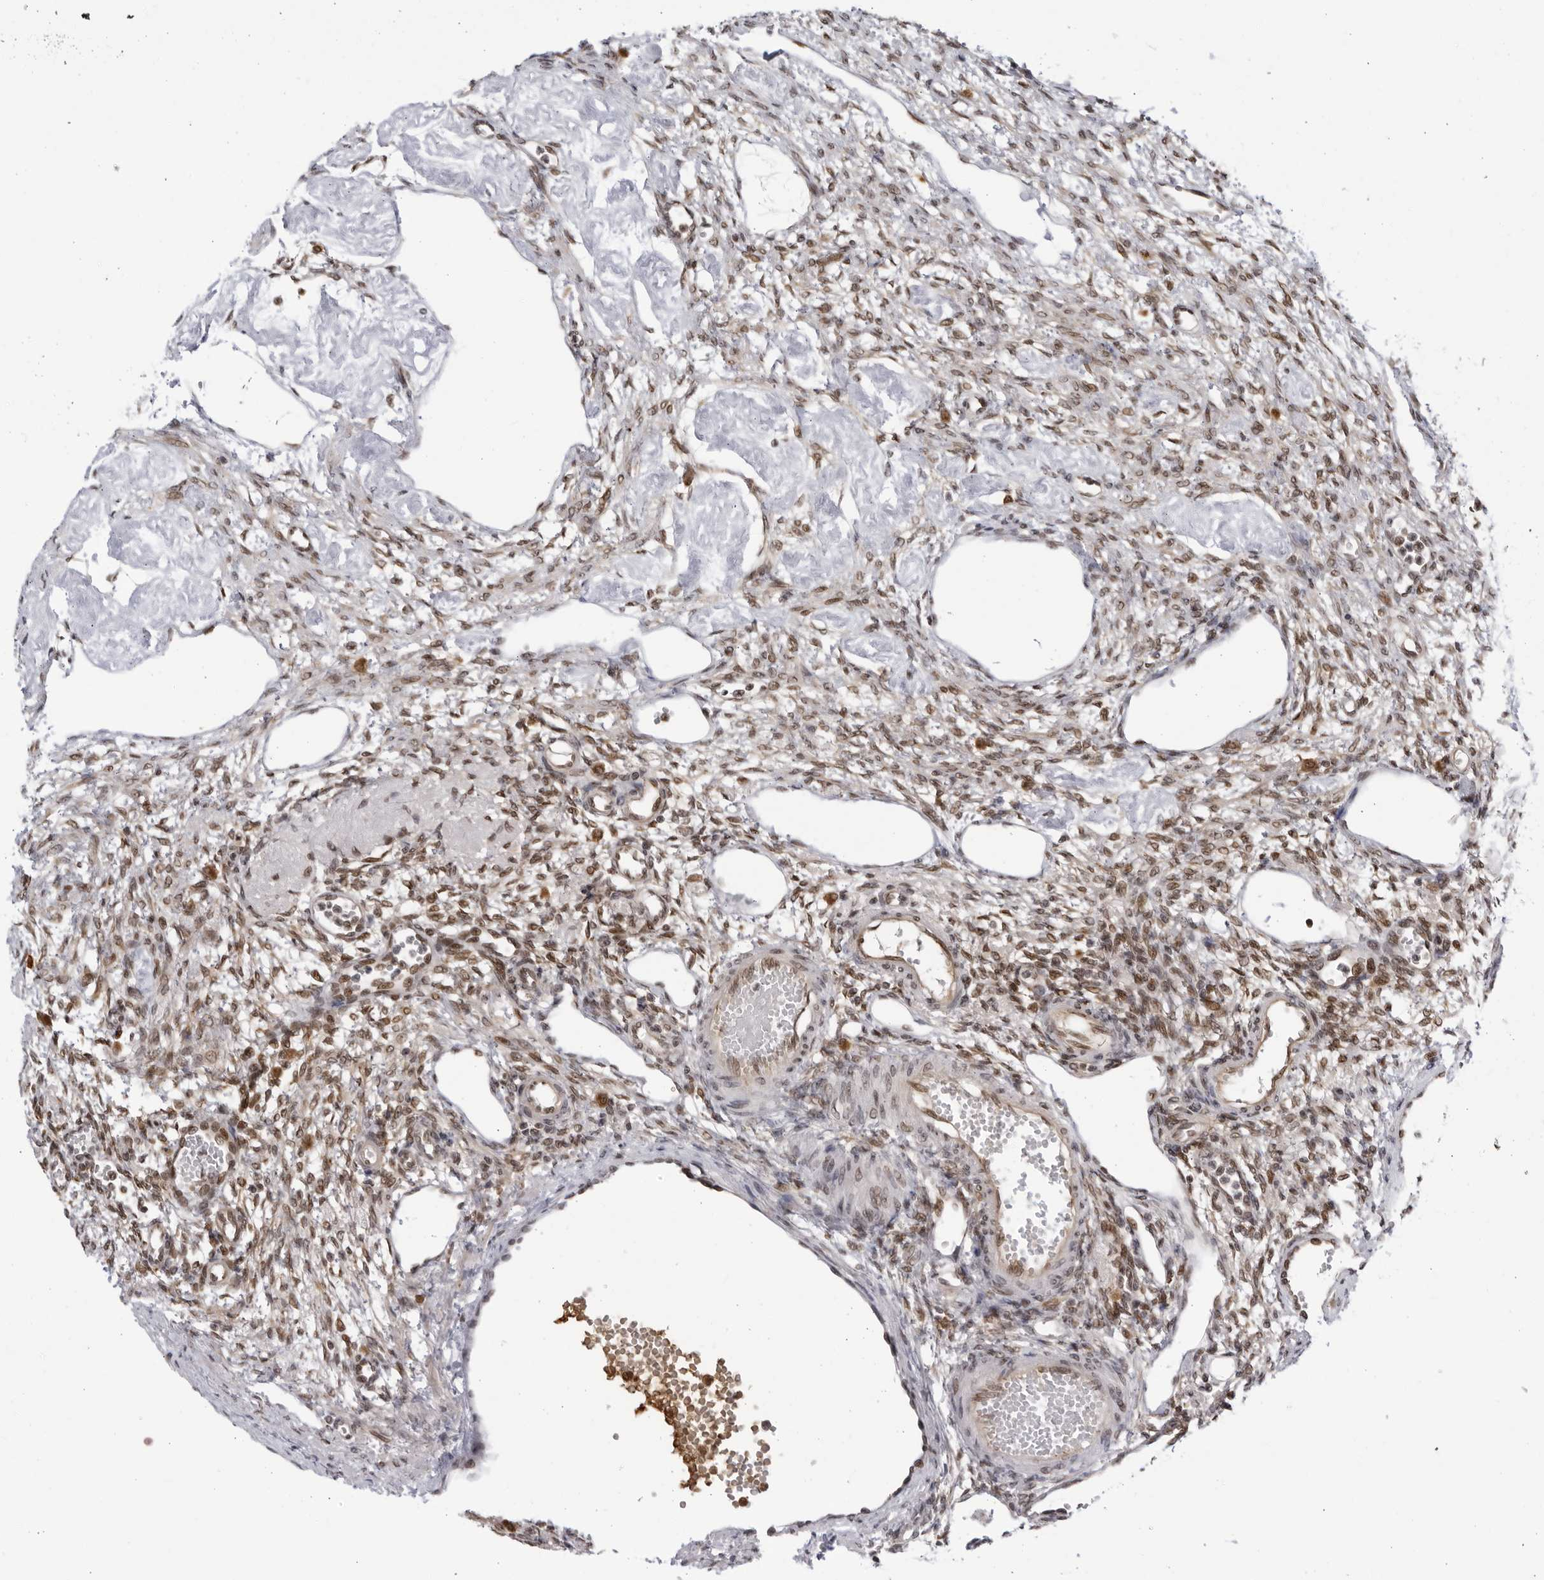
{"staining": {"intensity": "weak", "quantity": ">75%", "location": "nuclear"}, "tissue": "ovary", "cell_type": "Ovarian stroma cells", "image_type": "normal", "snomed": [{"axis": "morphology", "description": "Normal tissue, NOS"}, {"axis": "topography", "description": "Ovary"}], "caption": "Protein expression analysis of unremarkable human ovary reveals weak nuclear positivity in about >75% of ovarian stroma cells. The protein of interest is shown in brown color, while the nuclei are stained blue.", "gene": "RASGEF1C", "patient": {"sex": "female", "age": 33}}